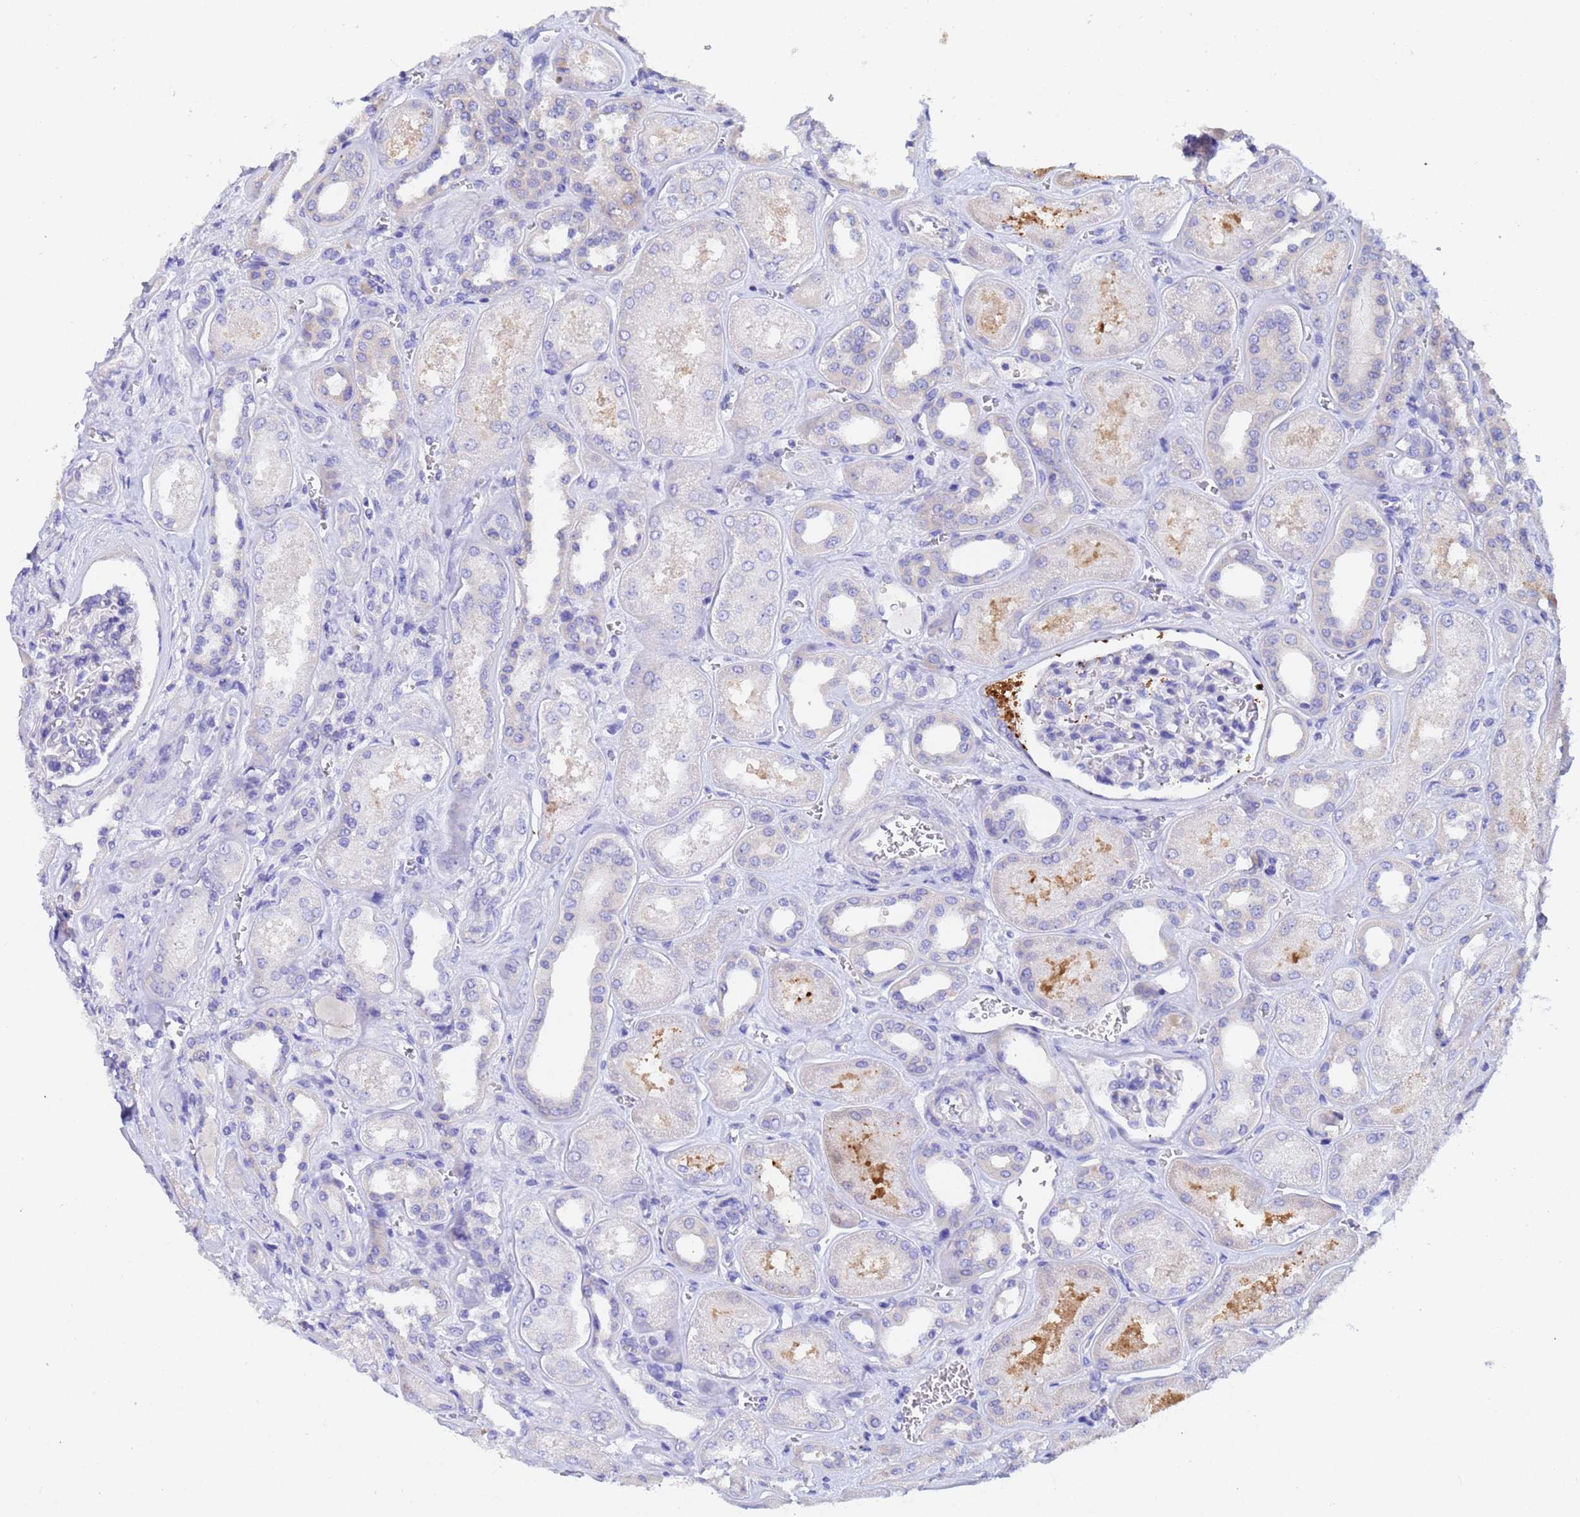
{"staining": {"intensity": "negative", "quantity": "none", "location": "none"}, "tissue": "kidney", "cell_type": "Cells in glomeruli", "image_type": "normal", "snomed": [{"axis": "morphology", "description": "Normal tissue, NOS"}, {"axis": "morphology", "description": "Adenocarcinoma, NOS"}, {"axis": "topography", "description": "Kidney"}], "caption": "Immunohistochemistry of unremarkable human kidney demonstrates no staining in cells in glomeruli.", "gene": "UBE2O", "patient": {"sex": "female", "age": 68}}